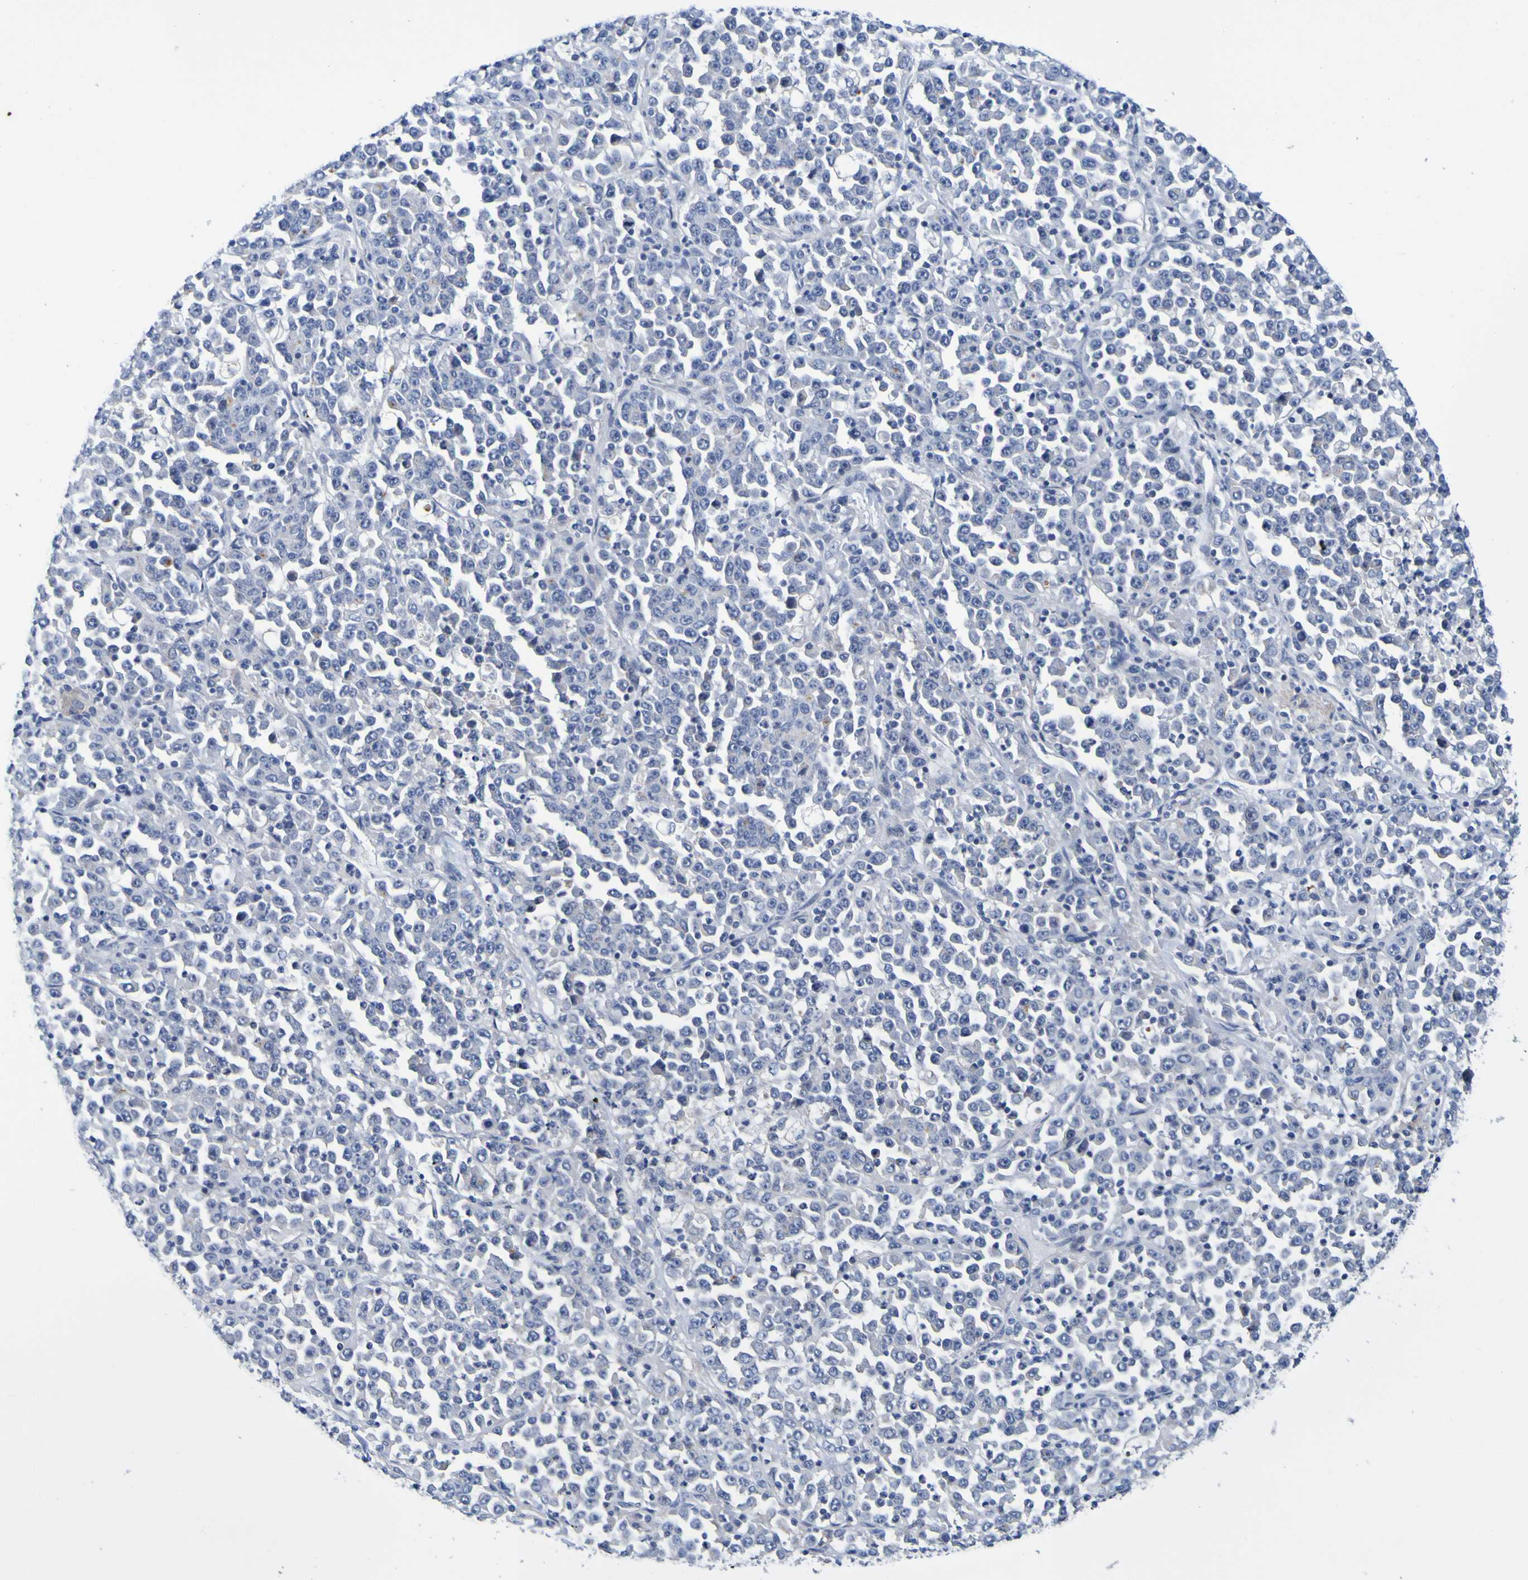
{"staining": {"intensity": "negative", "quantity": "none", "location": "none"}, "tissue": "stomach cancer", "cell_type": "Tumor cells", "image_type": "cancer", "snomed": [{"axis": "morphology", "description": "Normal tissue, NOS"}, {"axis": "morphology", "description": "Adenocarcinoma, NOS"}, {"axis": "topography", "description": "Stomach, upper"}, {"axis": "topography", "description": "Stomach"}], "caption": "DAB immunohistochemical staining of human stomach adenocarcinoma shows no significant positivity in tumor cells.", "gene": "VMA21", "patient": {"sex": "male", "age": 59}}